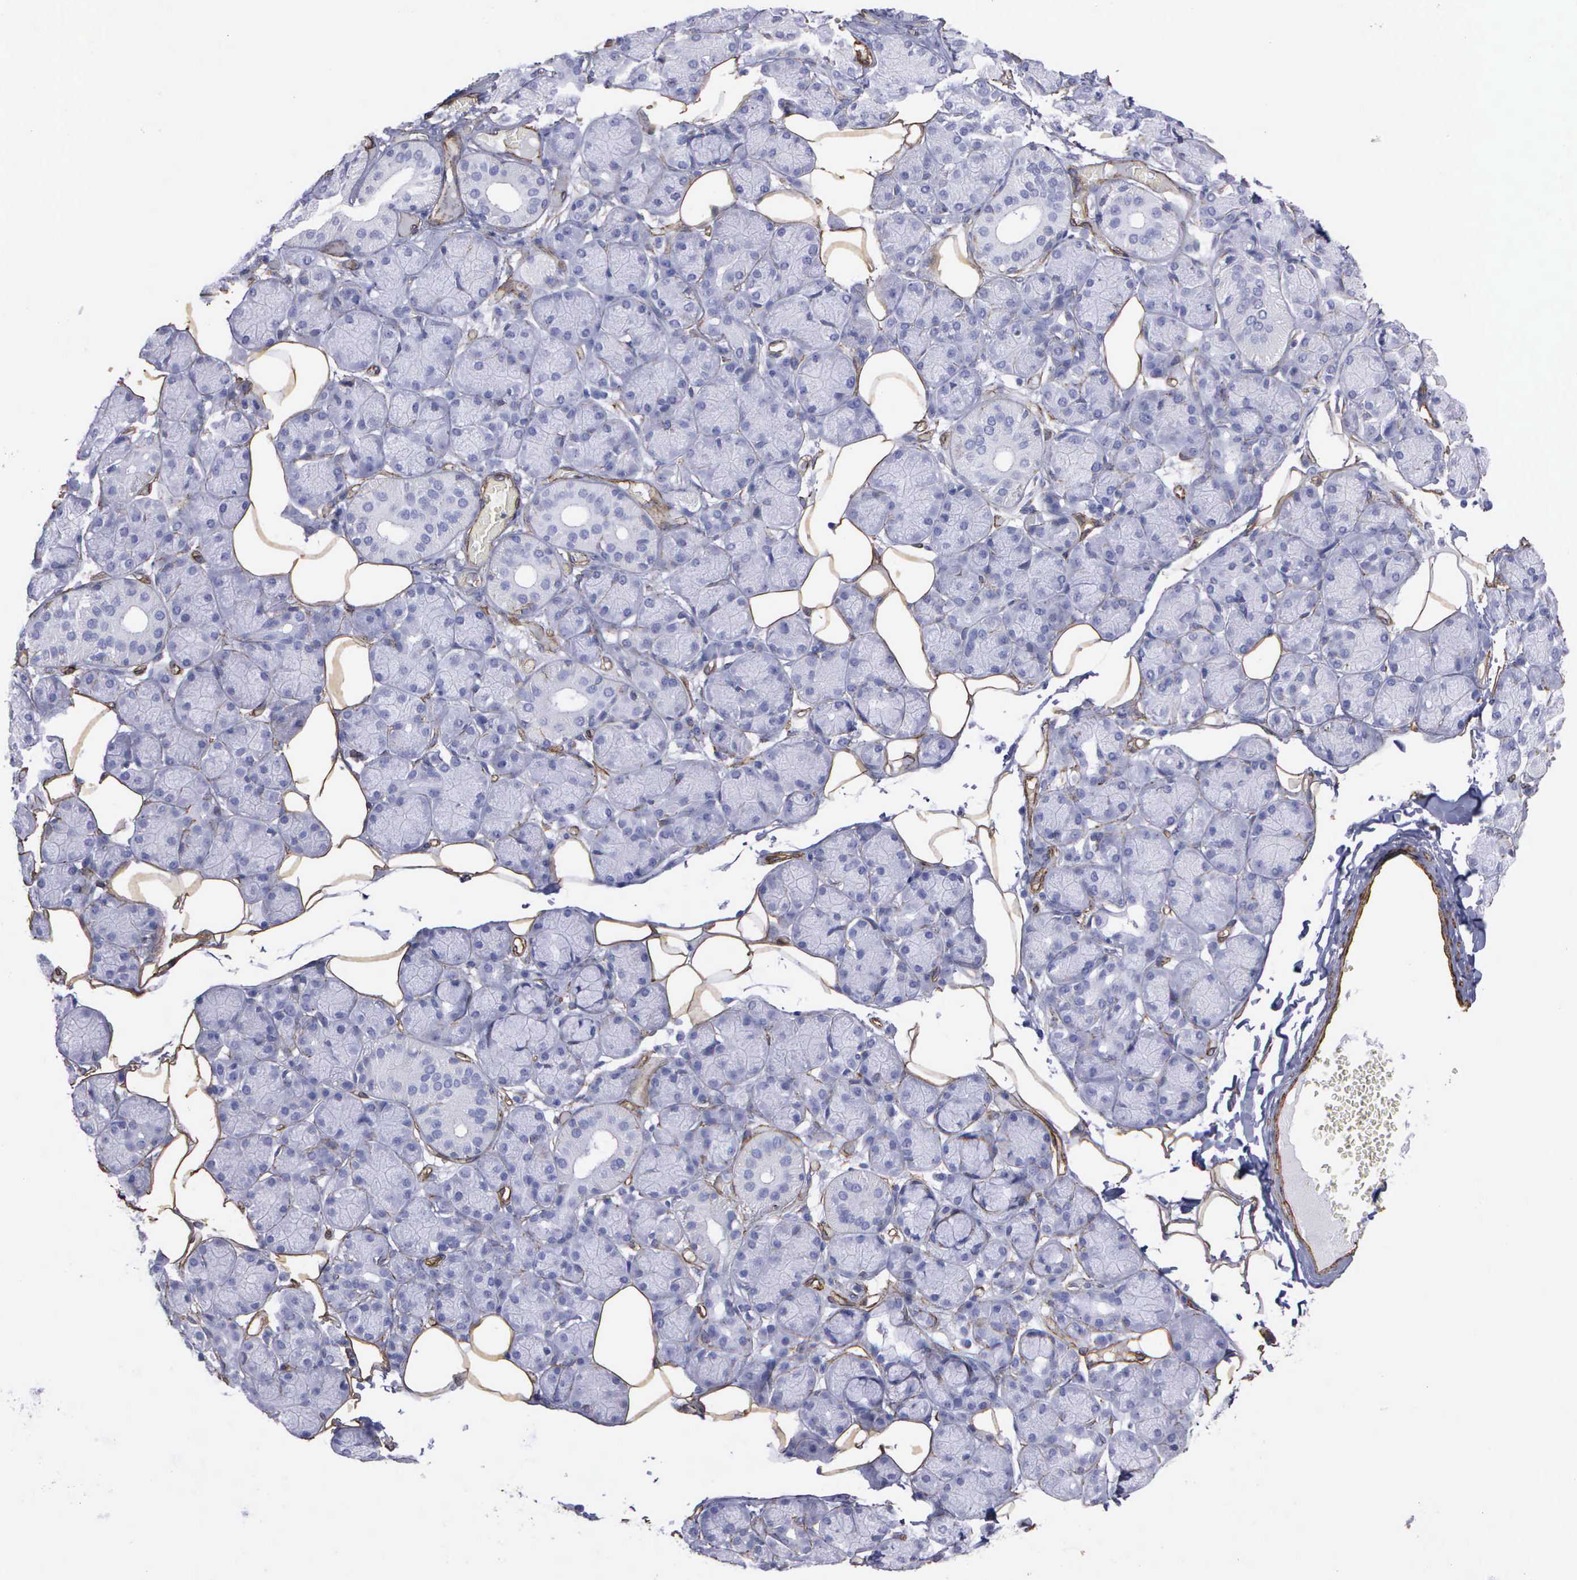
{"staining": {"intensity": "negative", "quantity": "none", "location": "none"}, "tissue": "salivary gland", "cell_type": "Glandular cells", "image_type": "normal", "snomed": [{"axis": "morphology", "description": "Normal tissue, NOS"}, {"axis": "topography", "description": "Salivary gland"}], "caption": "An IHC histopathology image of unremarkable salivary gland is shown. There is no staining in glandular cells of salivary gland. Nuclei are stained in blue.", "gene": "MAGEB10", "patient": {"sex": "male", "age": 54}}